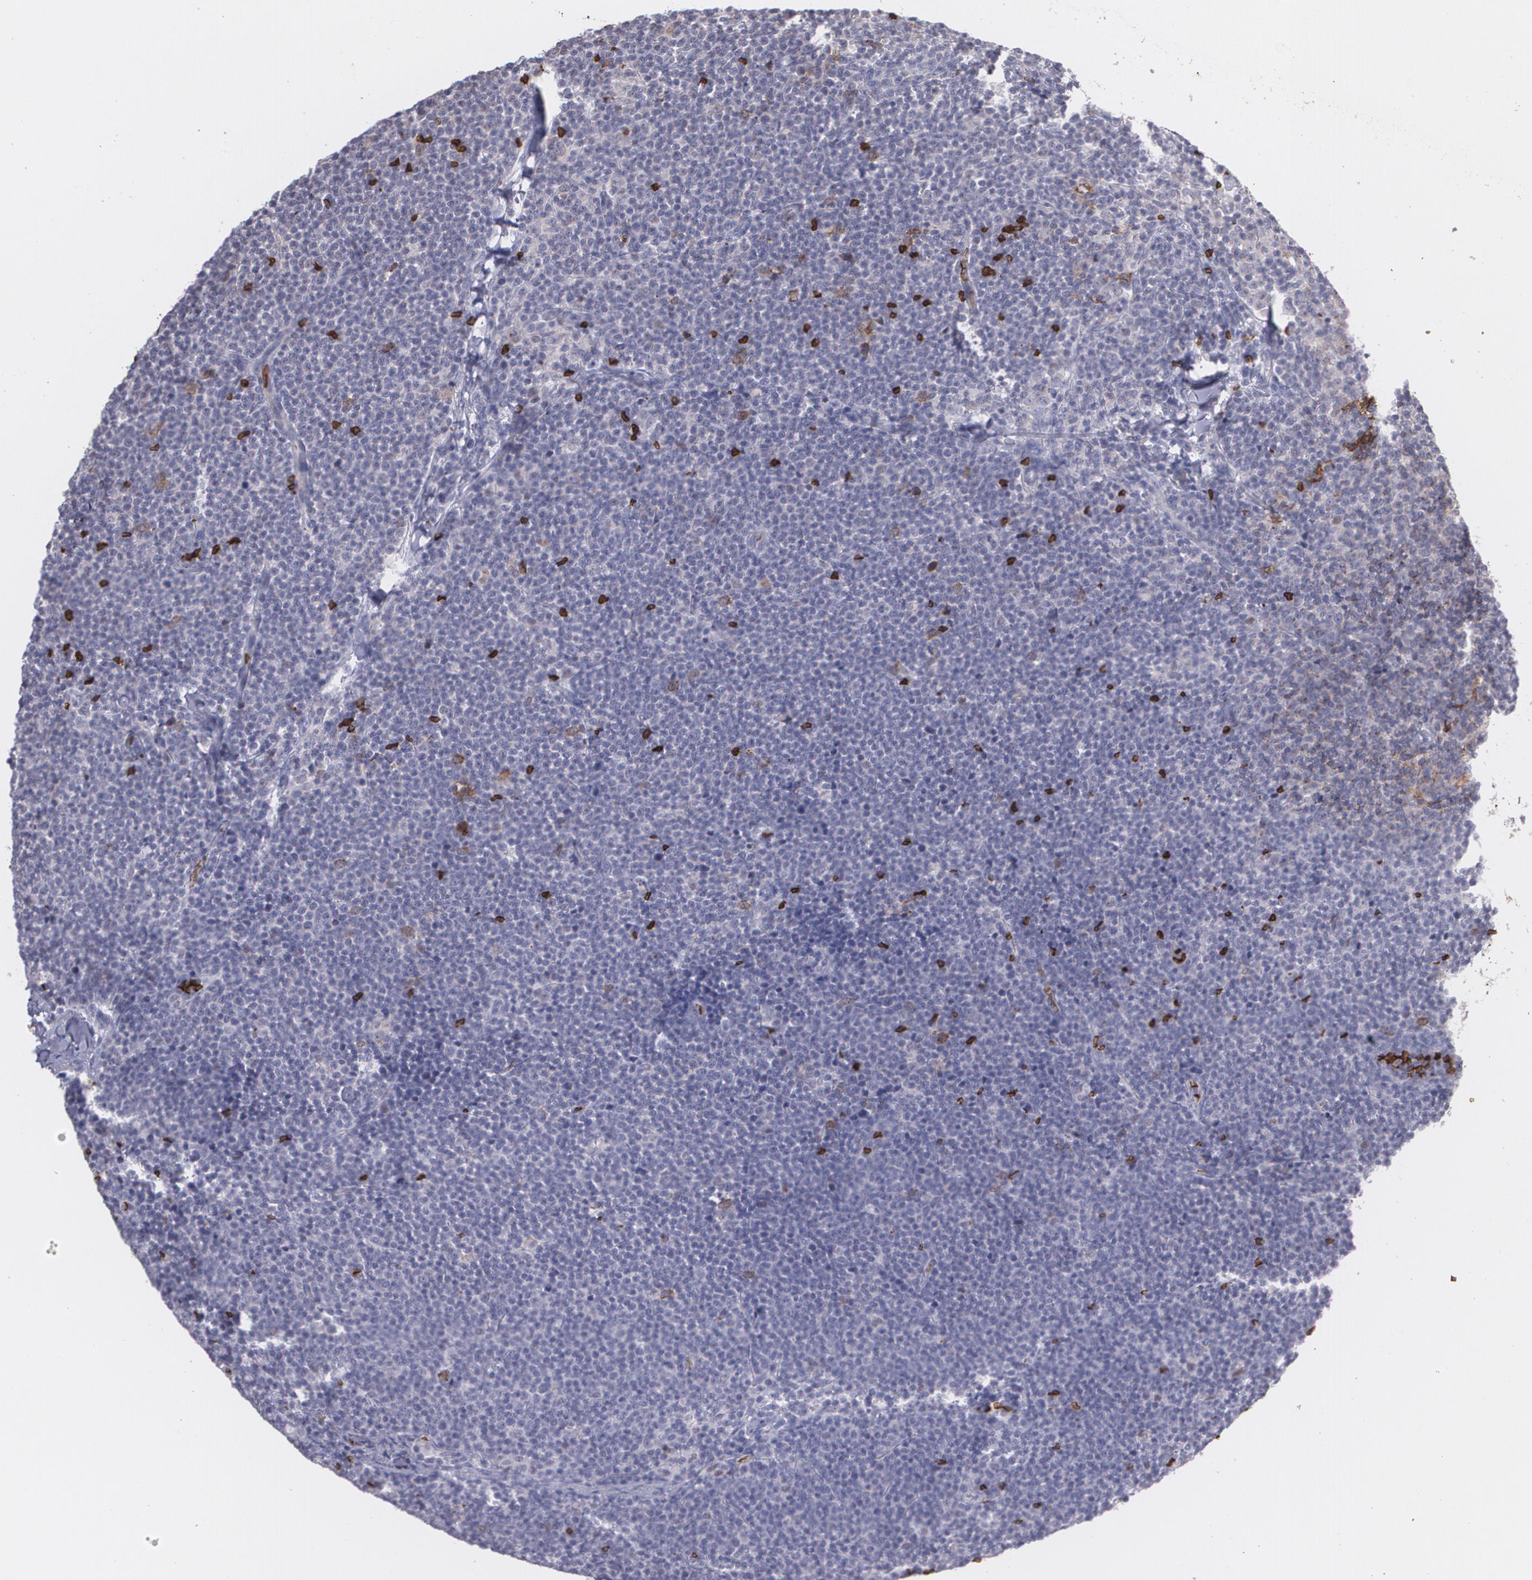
{"staining": {"intensity": "weak", "quantity": "<25%", "location": "cytoplasmic/membranous"}, "tissue": "lymphoma", "cell_type": "Tumor cells", "image_type": "cancer", "snomed": [{"axis": "morphology", "description": "Malignant lymphoma, non-Hodgkin's type, High grade"}, {"axis": "topography", "description": "Lymph node"}], "caption": "Immunohistochemical staining of malignant lymphoma, non-Hodgkin's type (high-grade) shows no significant staining in tumor cells.", "gene": "SLC2A1", "patient": {"sex": "female", "age": 58}}